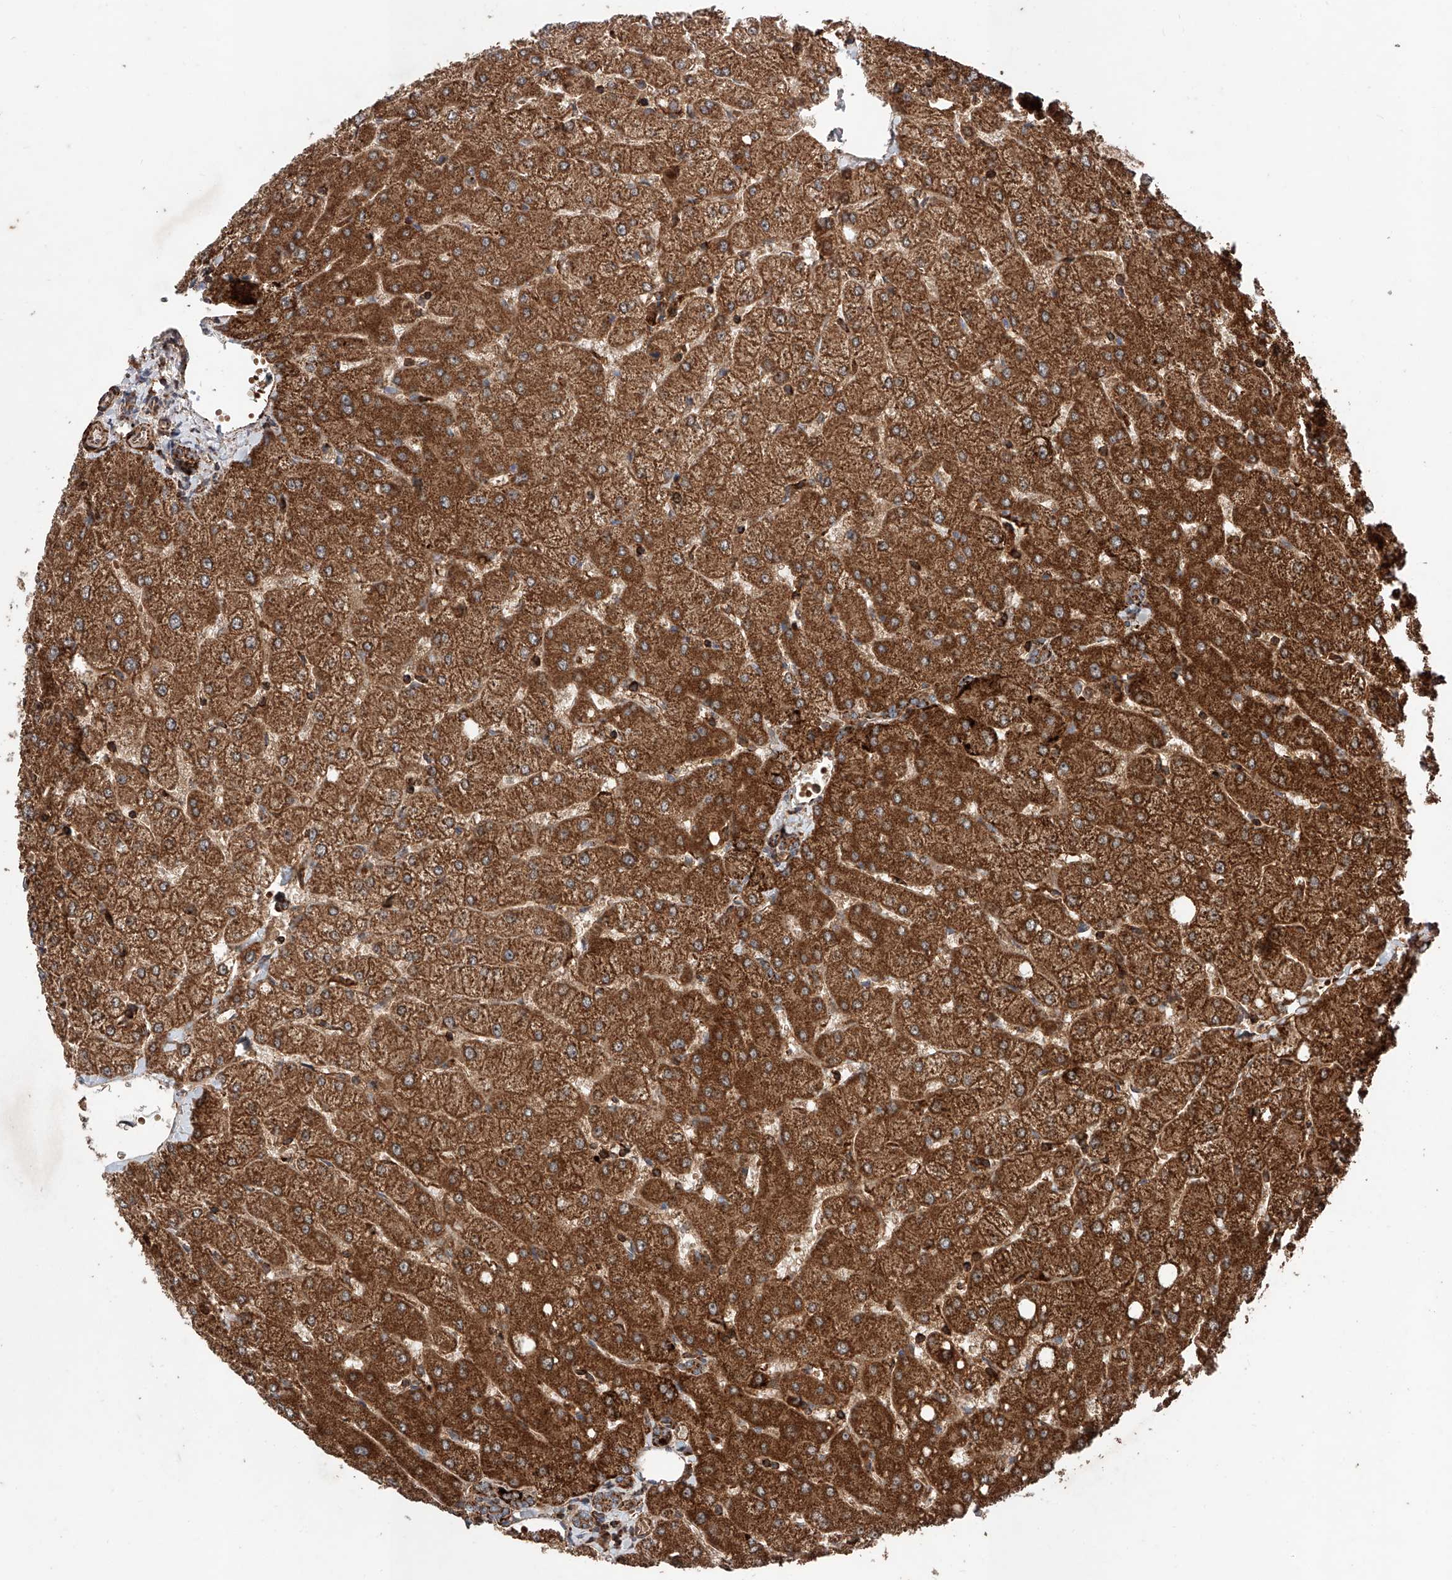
{"staining": {"intensity": "strong", "quantity": ">75%", "location": "cytoplasmic/membranous"}, "tissue": "liver", "cell_type": "Cholangiocytes", "image_type": "normal", "snomed": [{"axis": "morphology", "description": "Normal tissue, NOS"}, {"axis": "topography", "description": "Liver"}], "caption": "A high-resolution histopathology image shows immunohistochemistry (IHC) staining of normal liver, which reveals strong cytoplasmic/membranous staining in approximately >75% of cholangiocytes.", "gene": "PISD", "patient": {"sex": "female", "age": 54}}